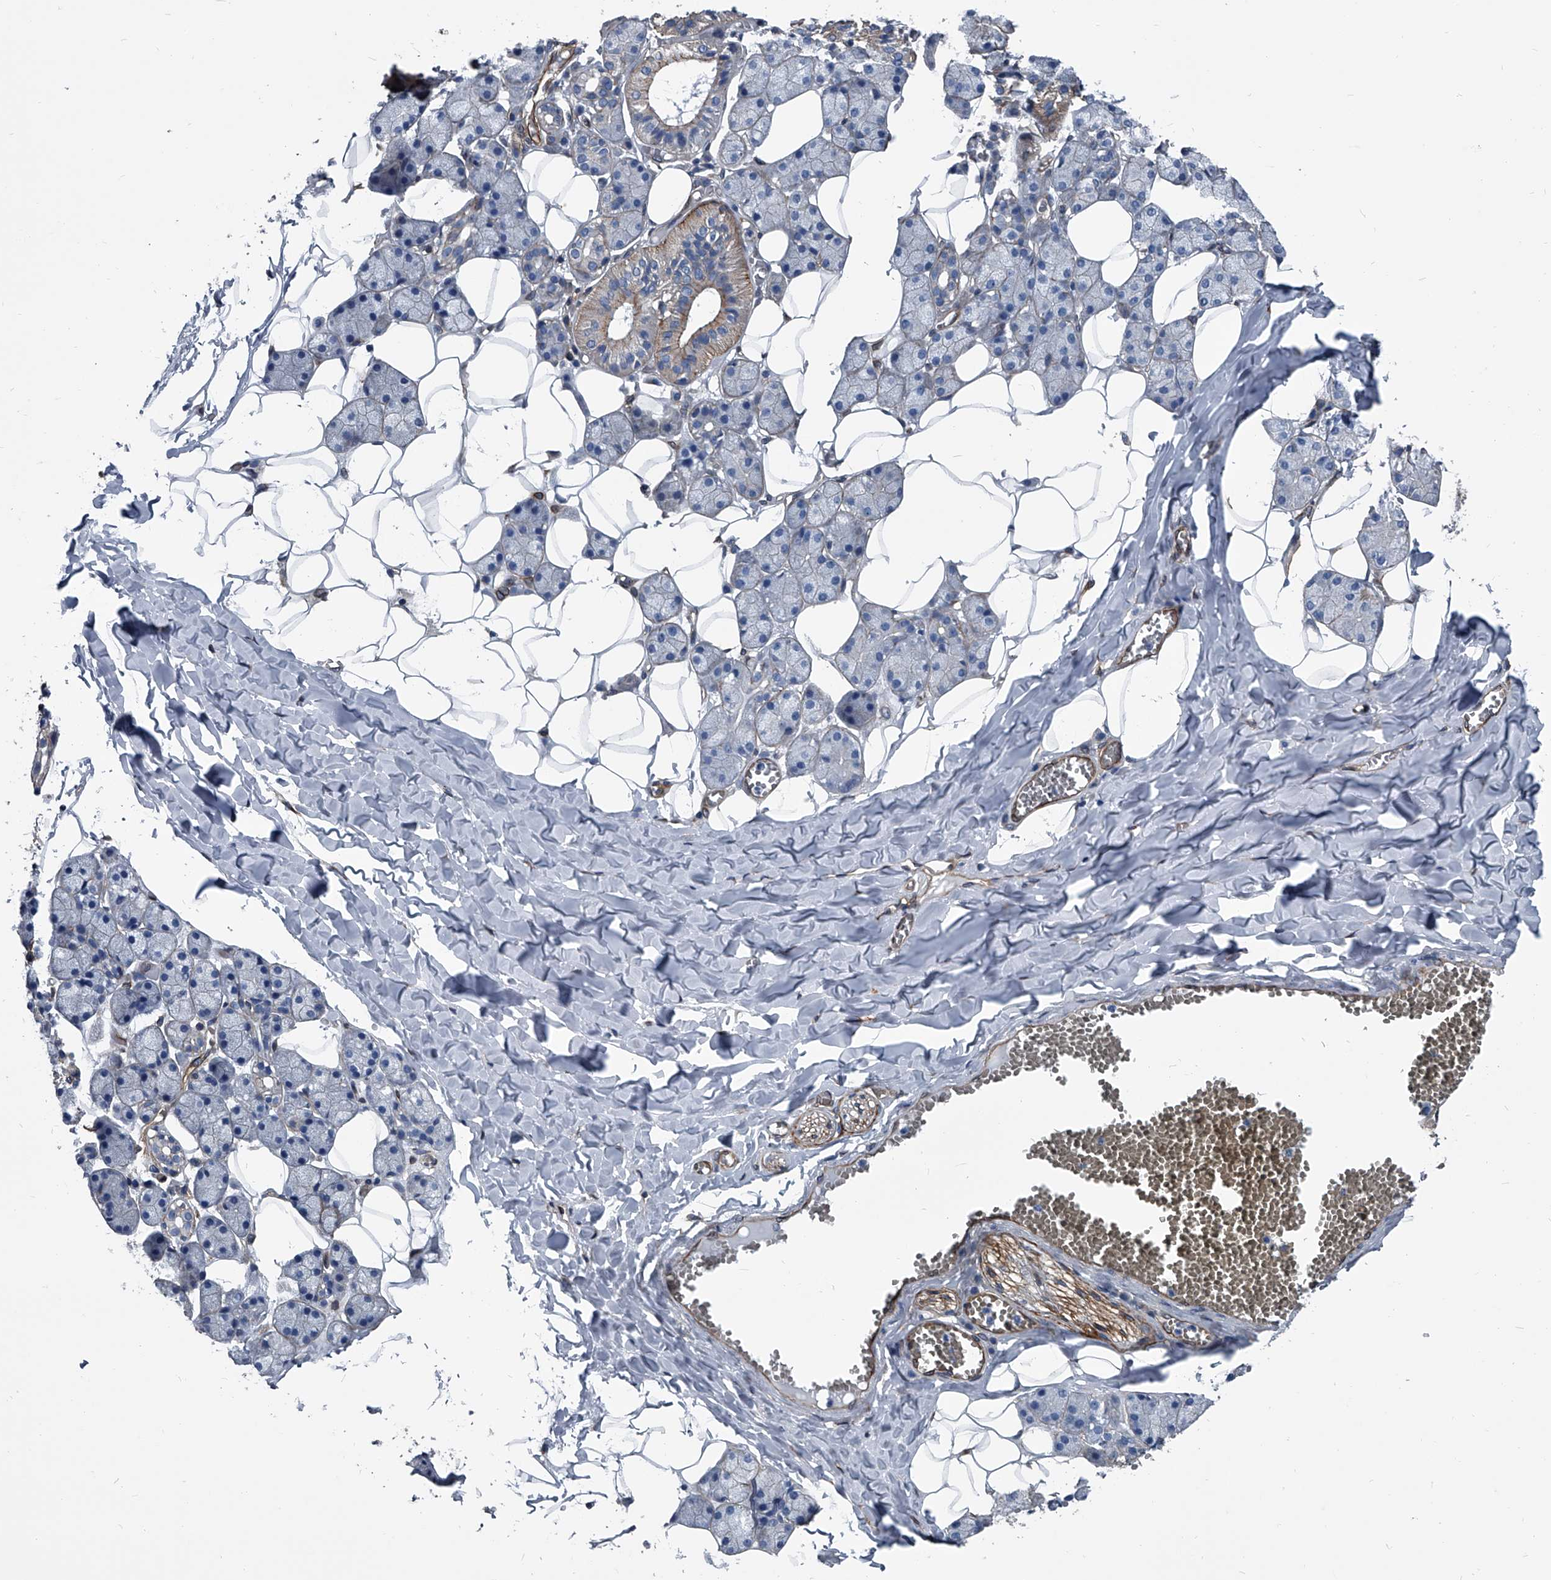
{"staining": {"intensity": "moderate", "quantity": "<25%", "location": "cytoplasmic/membranous"}, "tissue": "salivary gland", "cell_type": "Glandular cells", "image_type": "normal", "snomed": [{"axis": "morphology", "description": "Normal tissue, NOS"}, {"axis": "topography", "description": "Salivary gland"}], "caption": "Immunohistochemistry (IHC) image of unremarkable salivary gland: salivary gland stained using immunohistochemistry (IHC) shows low levels of moderate protein expression localized specifically in the cytoplasmic/membranous of glandular cells, appearing as a cytoplasmic/membranous brown color.", "gene": "PLEC", "patient": {"sex": "female", "age": 33}}